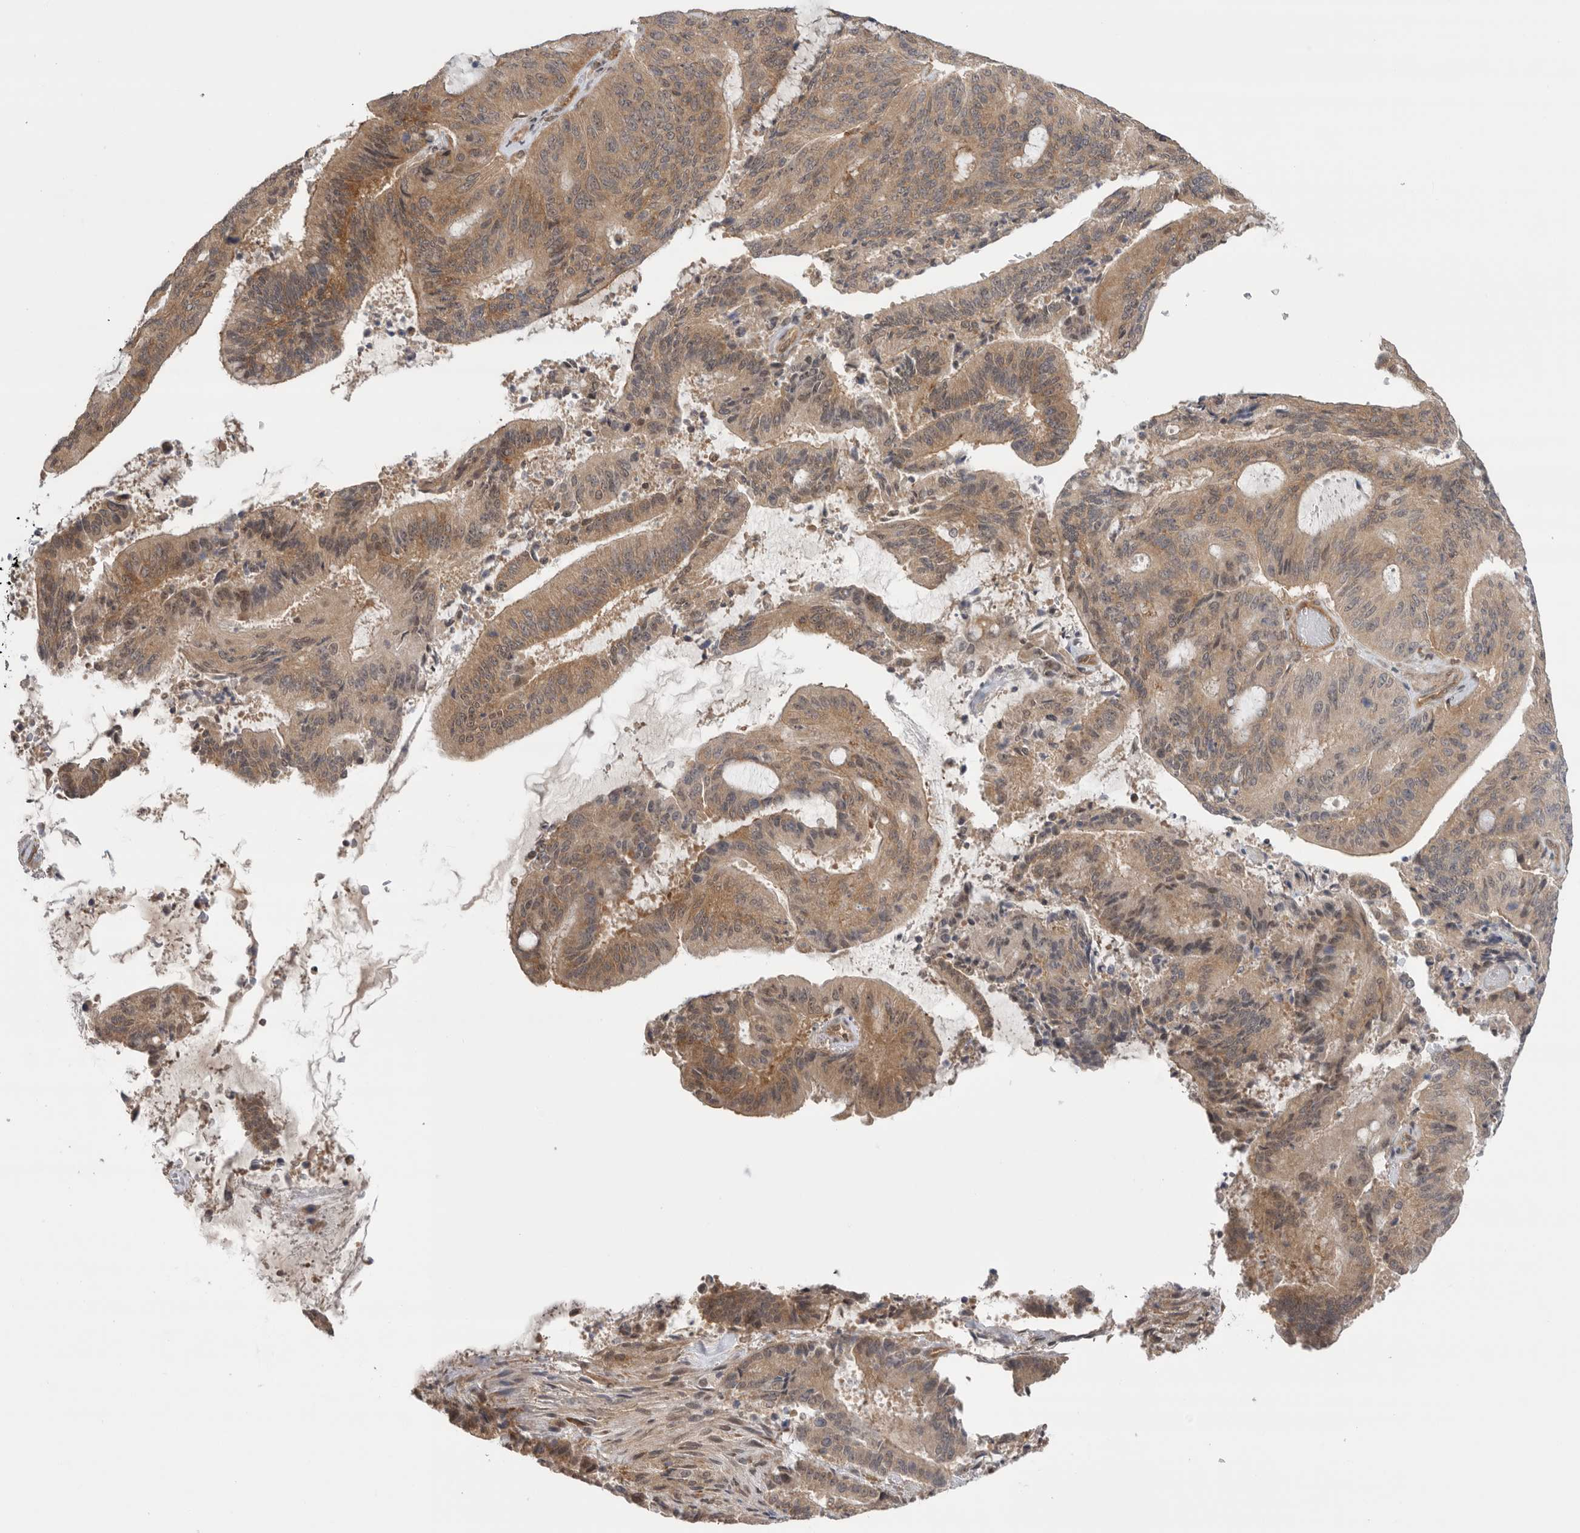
{"staining": {"intensity": "moderate", "quantity": ">75%", "location": "cytoplasmic/membranous"}, "tissue": "liver cancer", "cell_type": "Tumor cells", "image_type": "cancer", "snomed": [{"axis": "morphology", "description": "Normal tissue, NOS"}, {"axis": "morphology", "description": "Cholangiocarcinoma"}, {"axis": "topography", "description": "Liver"}, {"axis": "topography", "description": "Peripheral nerve tissue"}], "caption": "A micrograph of liver cholangiocarcinoma stained for a protein exhibits moderate cytoplasmic/membranous brown staining in tumor cells.", "gene": "VPS50", "patient": {"sex": "female", "age": 73}}